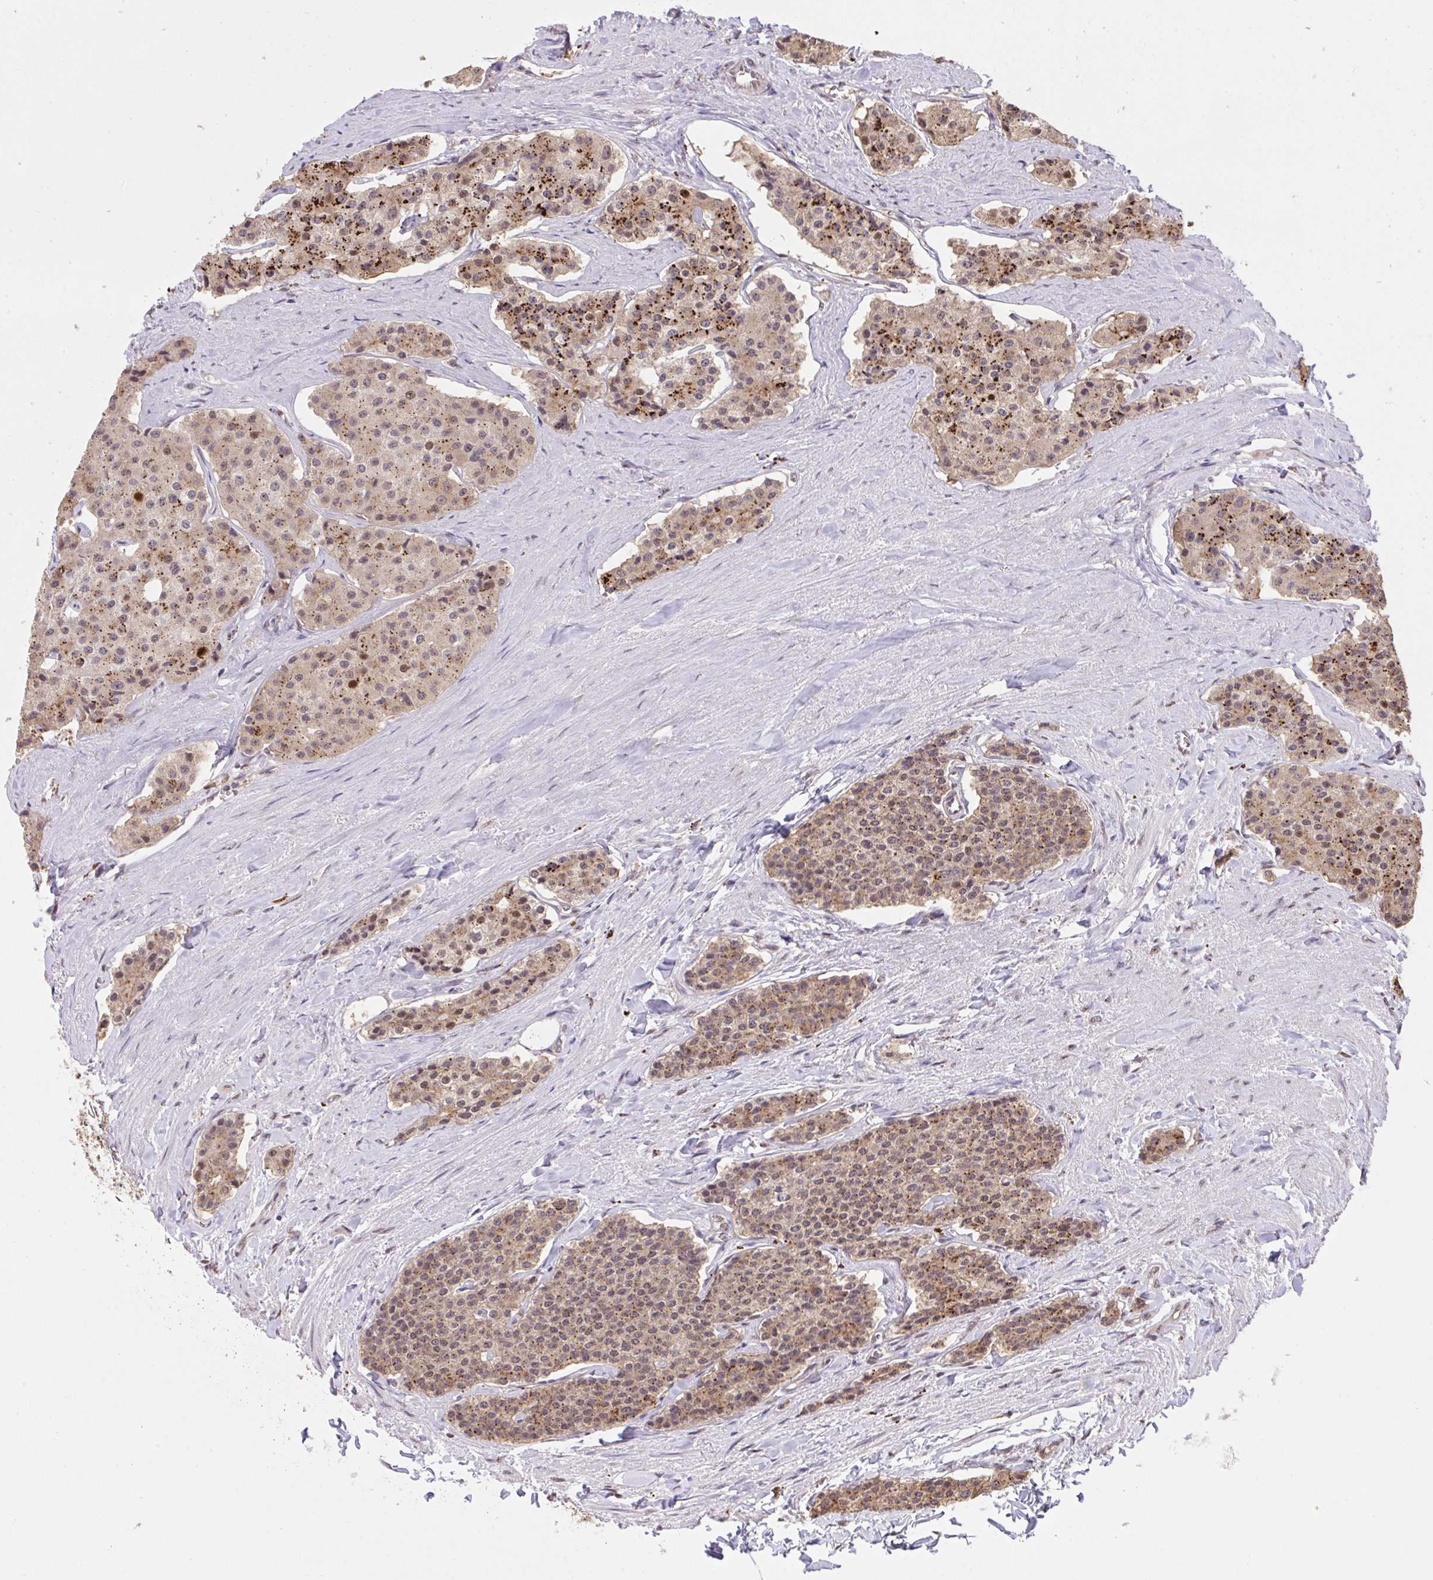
{"staining": {"intensity": "moderate", "quantity": ">75%", "location": "cytoplasmic/membranous,nuclear"}, "tissue": "carcinoid", "cell_type": "Tumor cells", "image_type": "cancer", "snomed": [{"axis": "morphology", "description": "Carcinoid, malignant, NOS"}, {"axis": "topography", "description": "Small intestine"}], "caption": "Malignant carcinoid tissue demonstrates moderate cytoplasmic/membranous and nuclear staining in approximately >75% of tumor cells", "gene": "C12orf57", "patient": {"sex": "female", "age": 65}}